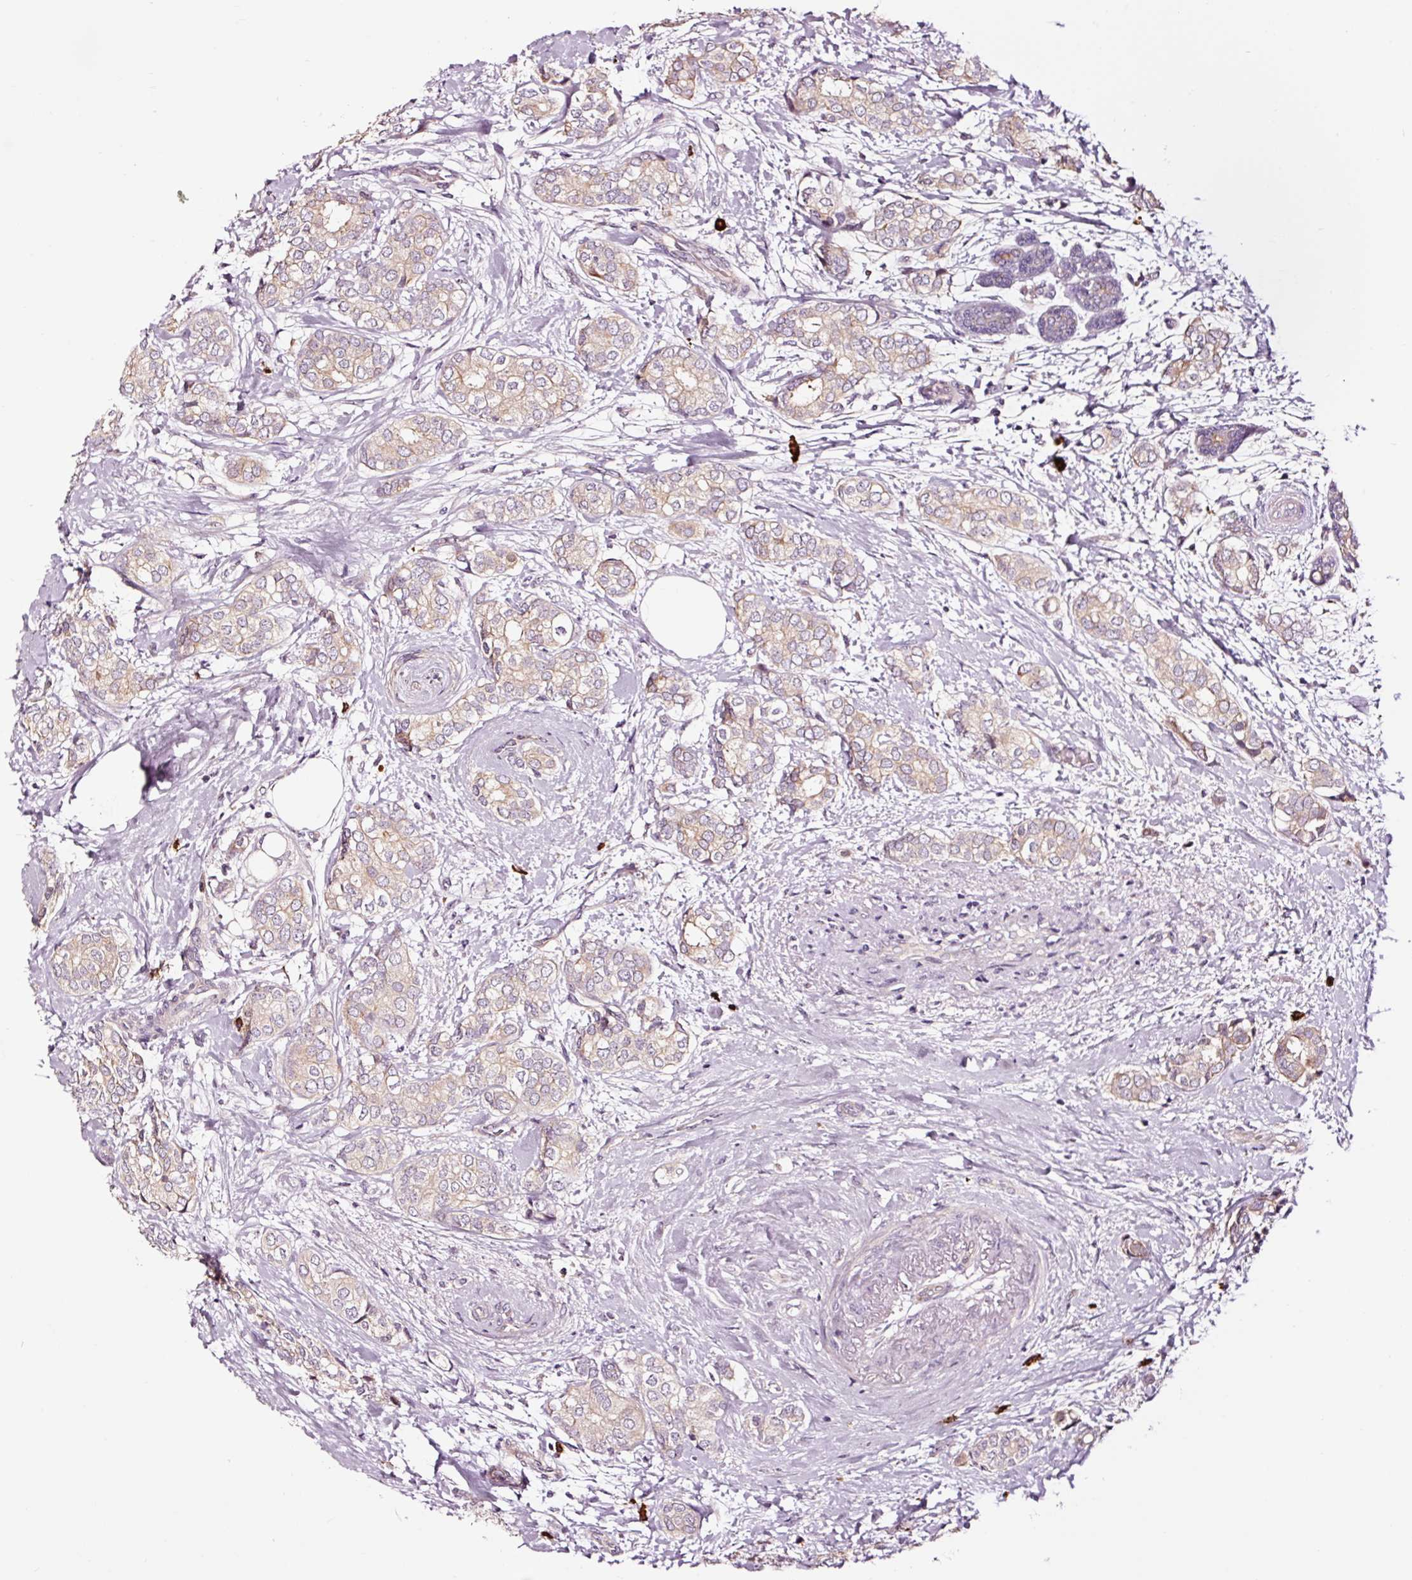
{"staining": {"intensity": "weak", "quantity": "25%-75%", "location": "cytoplasmic/membranous"}, "tissue": "breast cancer", "cell_type": "Tumor cells", "image_type": "cancer", "snomed": [{"axis": "morphology", "description": "Duct carcinoma"}, {"axis": "topography", "description": "Breast"}], "caption": "Tumor cells exhibit low levels of weak cytoplasmic/membranous staining in about 25%-75% of cells in breast cancer. (DAB (3,3'-diaminobenzidine) IHC, brown staining for protein, blue staining for nuclei).", "gene": "UTP14A", "patient": {"sex": "female", "age": 73}}